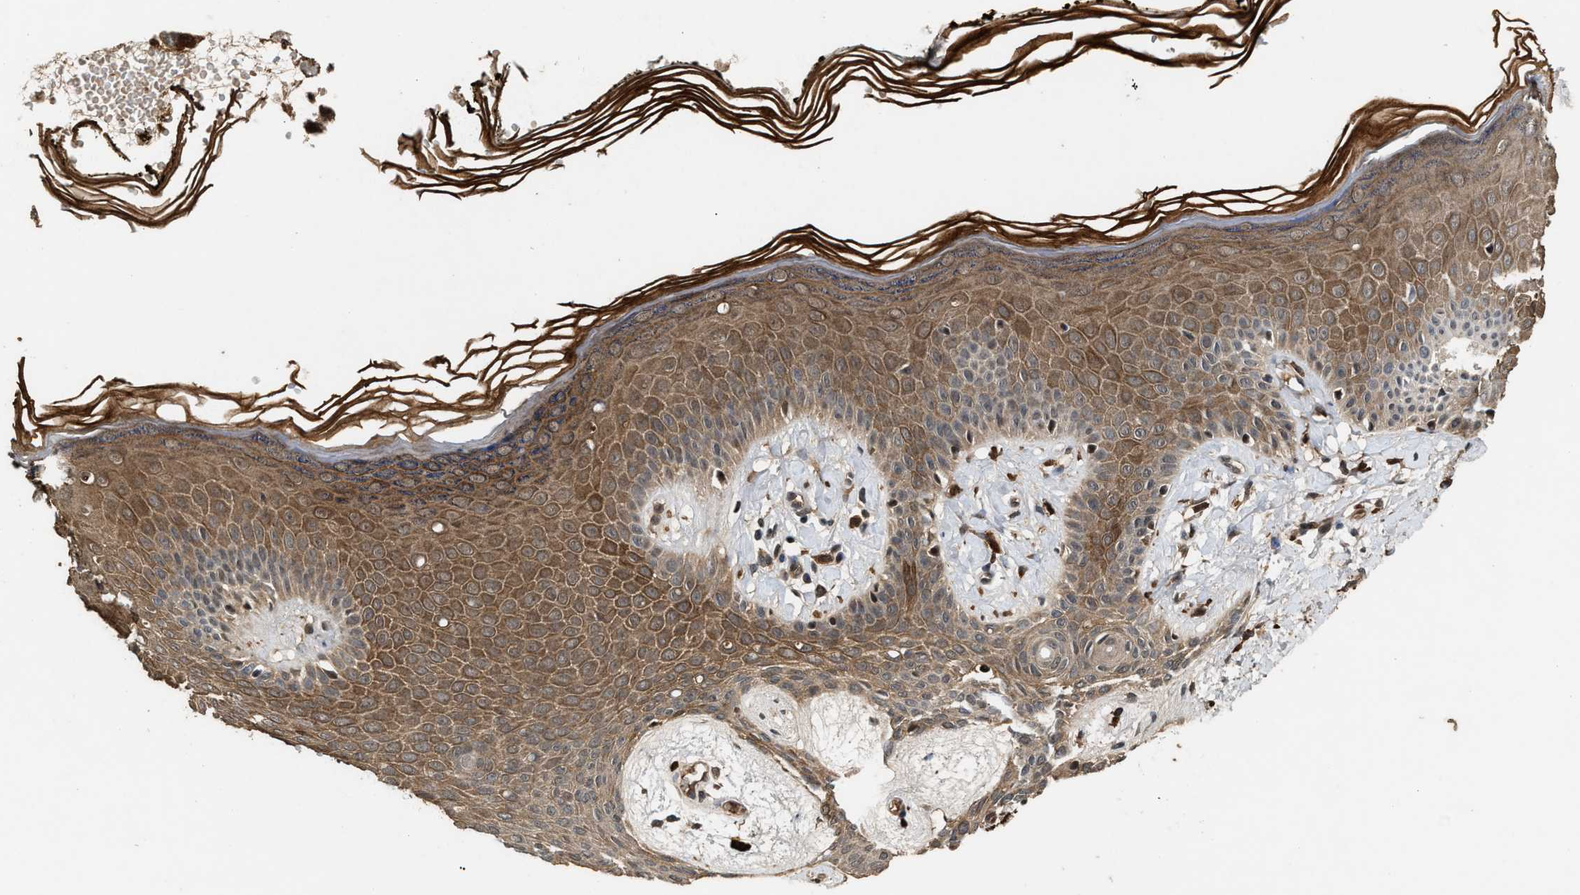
{"staining": {"intensity": "moderate", "quantity": "25%-75%", "location": "cytoplasmic/membranous"}, "tissue": "skin", "cell_type": "Fibroblasts", "image_type": "normal", "snomed": [{"axis": "morphology", "description": "Normal tissue, NOS"}, {"axis": "topography", "description": "Skin"}, {"axis": "topography", "description": "Peripheral nerve tissue"}], "caption": "Skin stained for a protein (brown) displays moderate cytoplasmic/membranous positive staining in about 25%-75% of fibroblasts.", "gene": "RUSC2", "patient": {"sex": "male", "age": 24}}